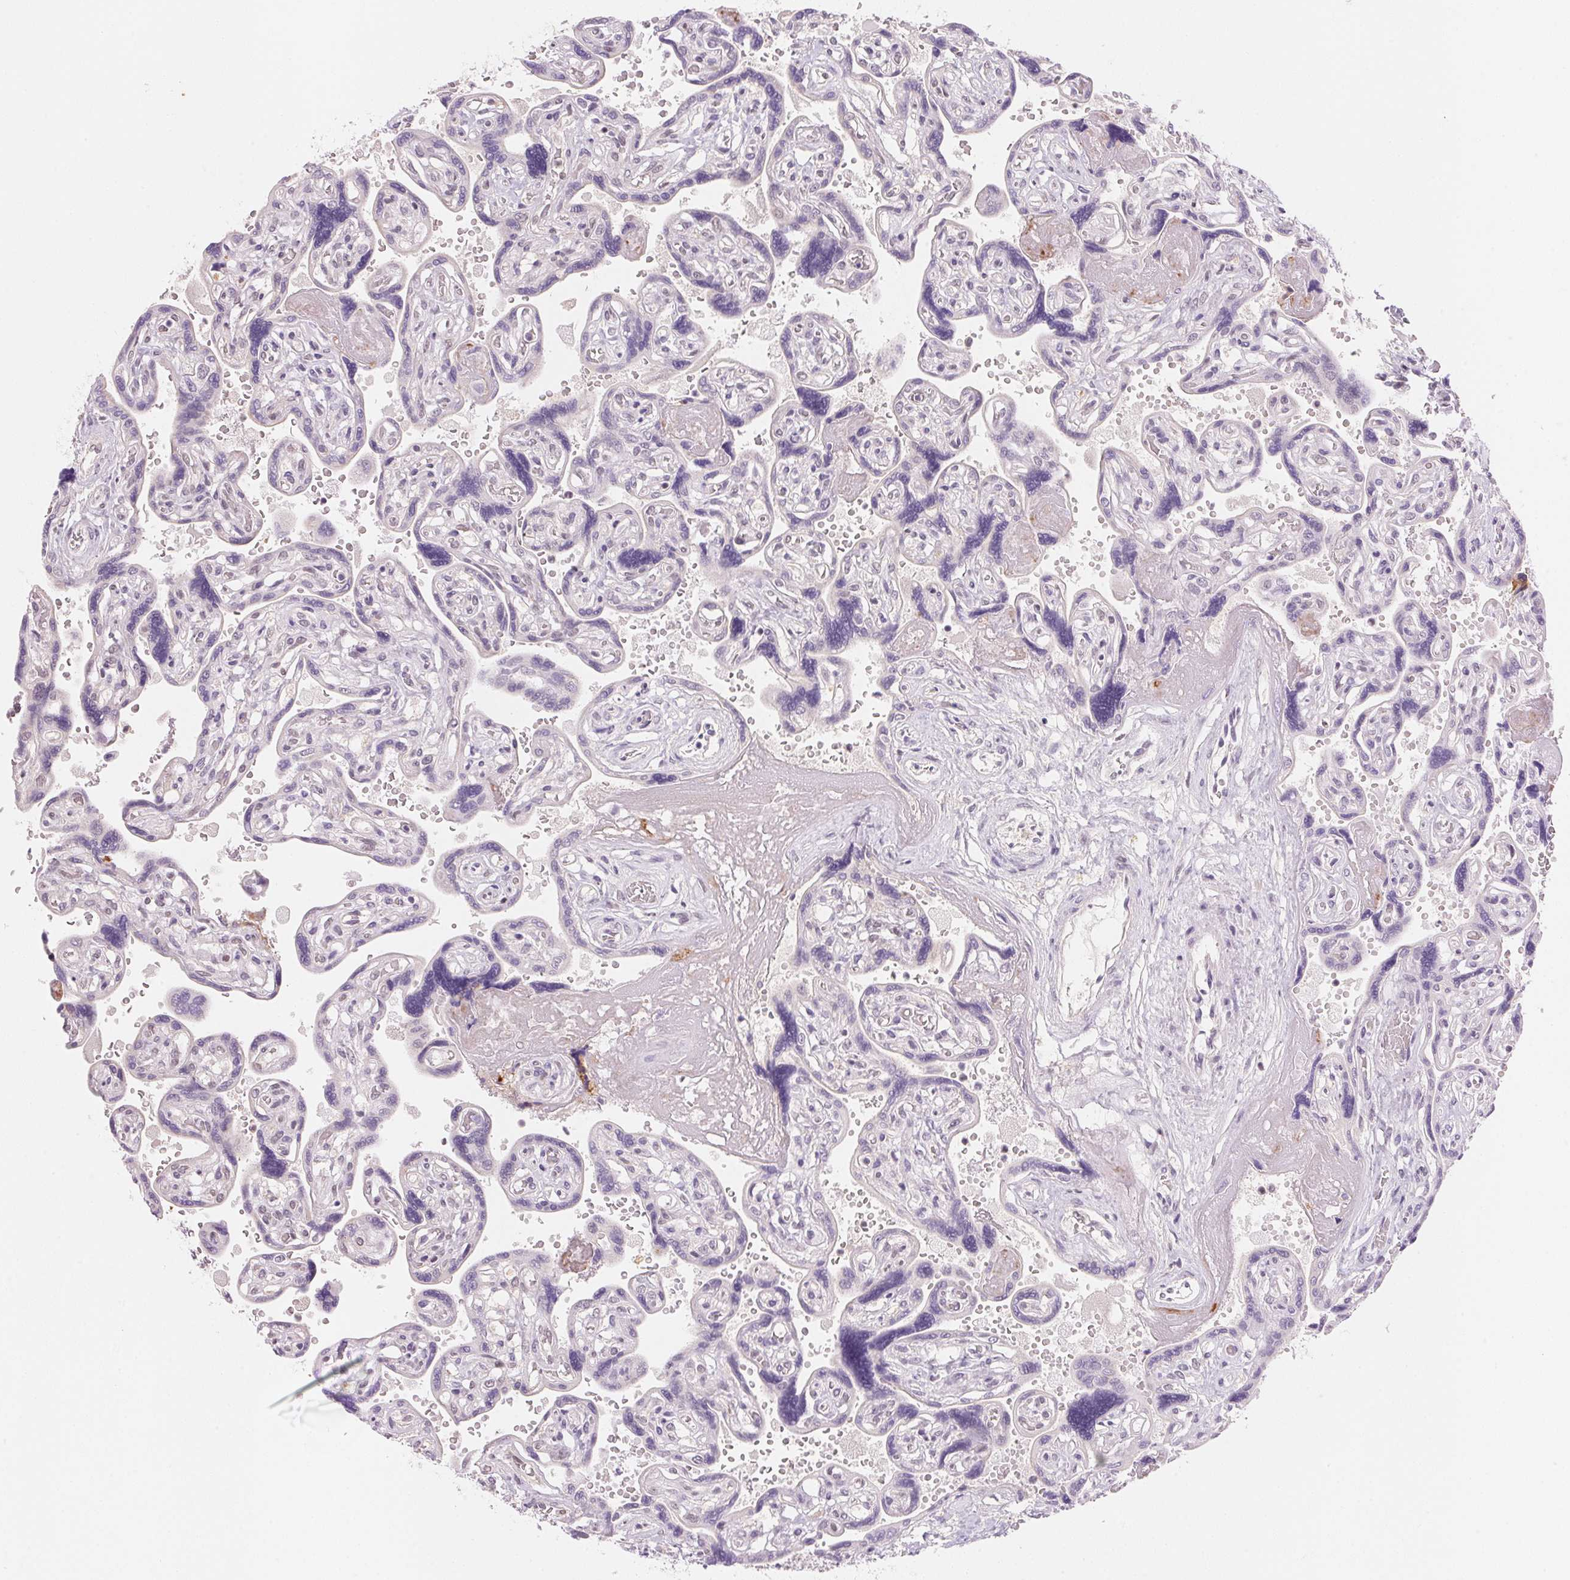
{"staining": {"intensity": "negative", "quantity": "none", "location": "none"}, "tissue": "placenta", "cell_type": "Decidual cells", "image_type": "normal", "snomed": [{"axis": "morphology", "description": "Normal tissue, NOS"}, {"axis": "topography", "description": "Placenta"}], "caption": "Immunohistochemistry image of benign placenta: placenta stained with DAB (3,3'-diaminobenzidine) shows no significant protein staining in decidual cells.", "gene": "FNDC4", "patient": {"sex": "female", "age": 32}}